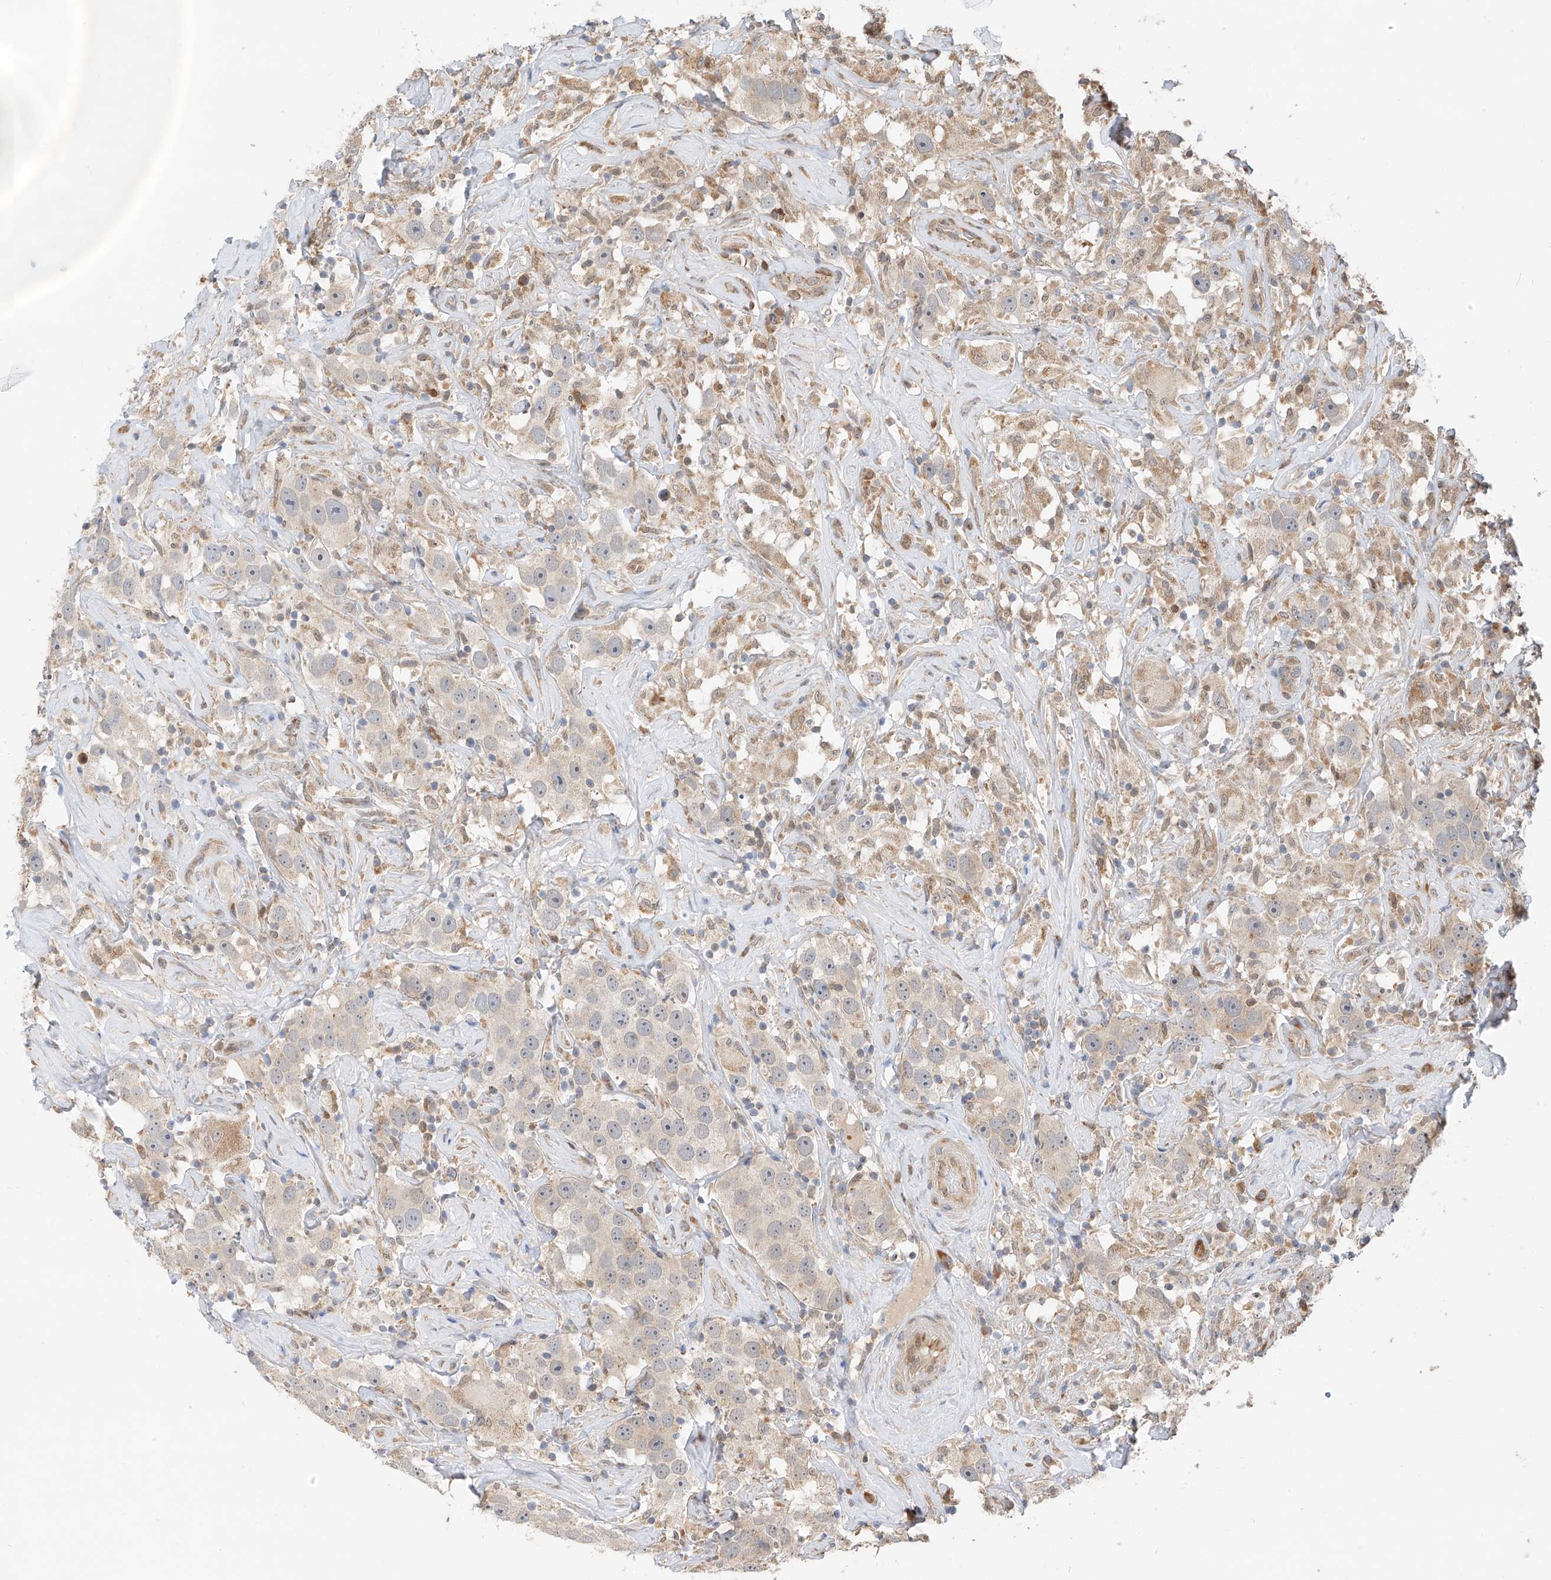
{"staining": {"intensity": "weak", "quantity": "<25%", "location": "cytoplasmic/membranous"}, "tissue": "testis cancer", "cell_type": "Tumor cells", "image_type": "cancer", "snomed": [{"axis": "morphology", "description": "Seminoma, NOS"}, {"axis": "topography", "description": "Testis"}], "caption": "This is an immunohistochemistry (IHC) photomicrograph of human testis cancer. There is no staining in tumor cells.", "gene": "PPA2", "patient": {"sex": "male", "age": 49}}